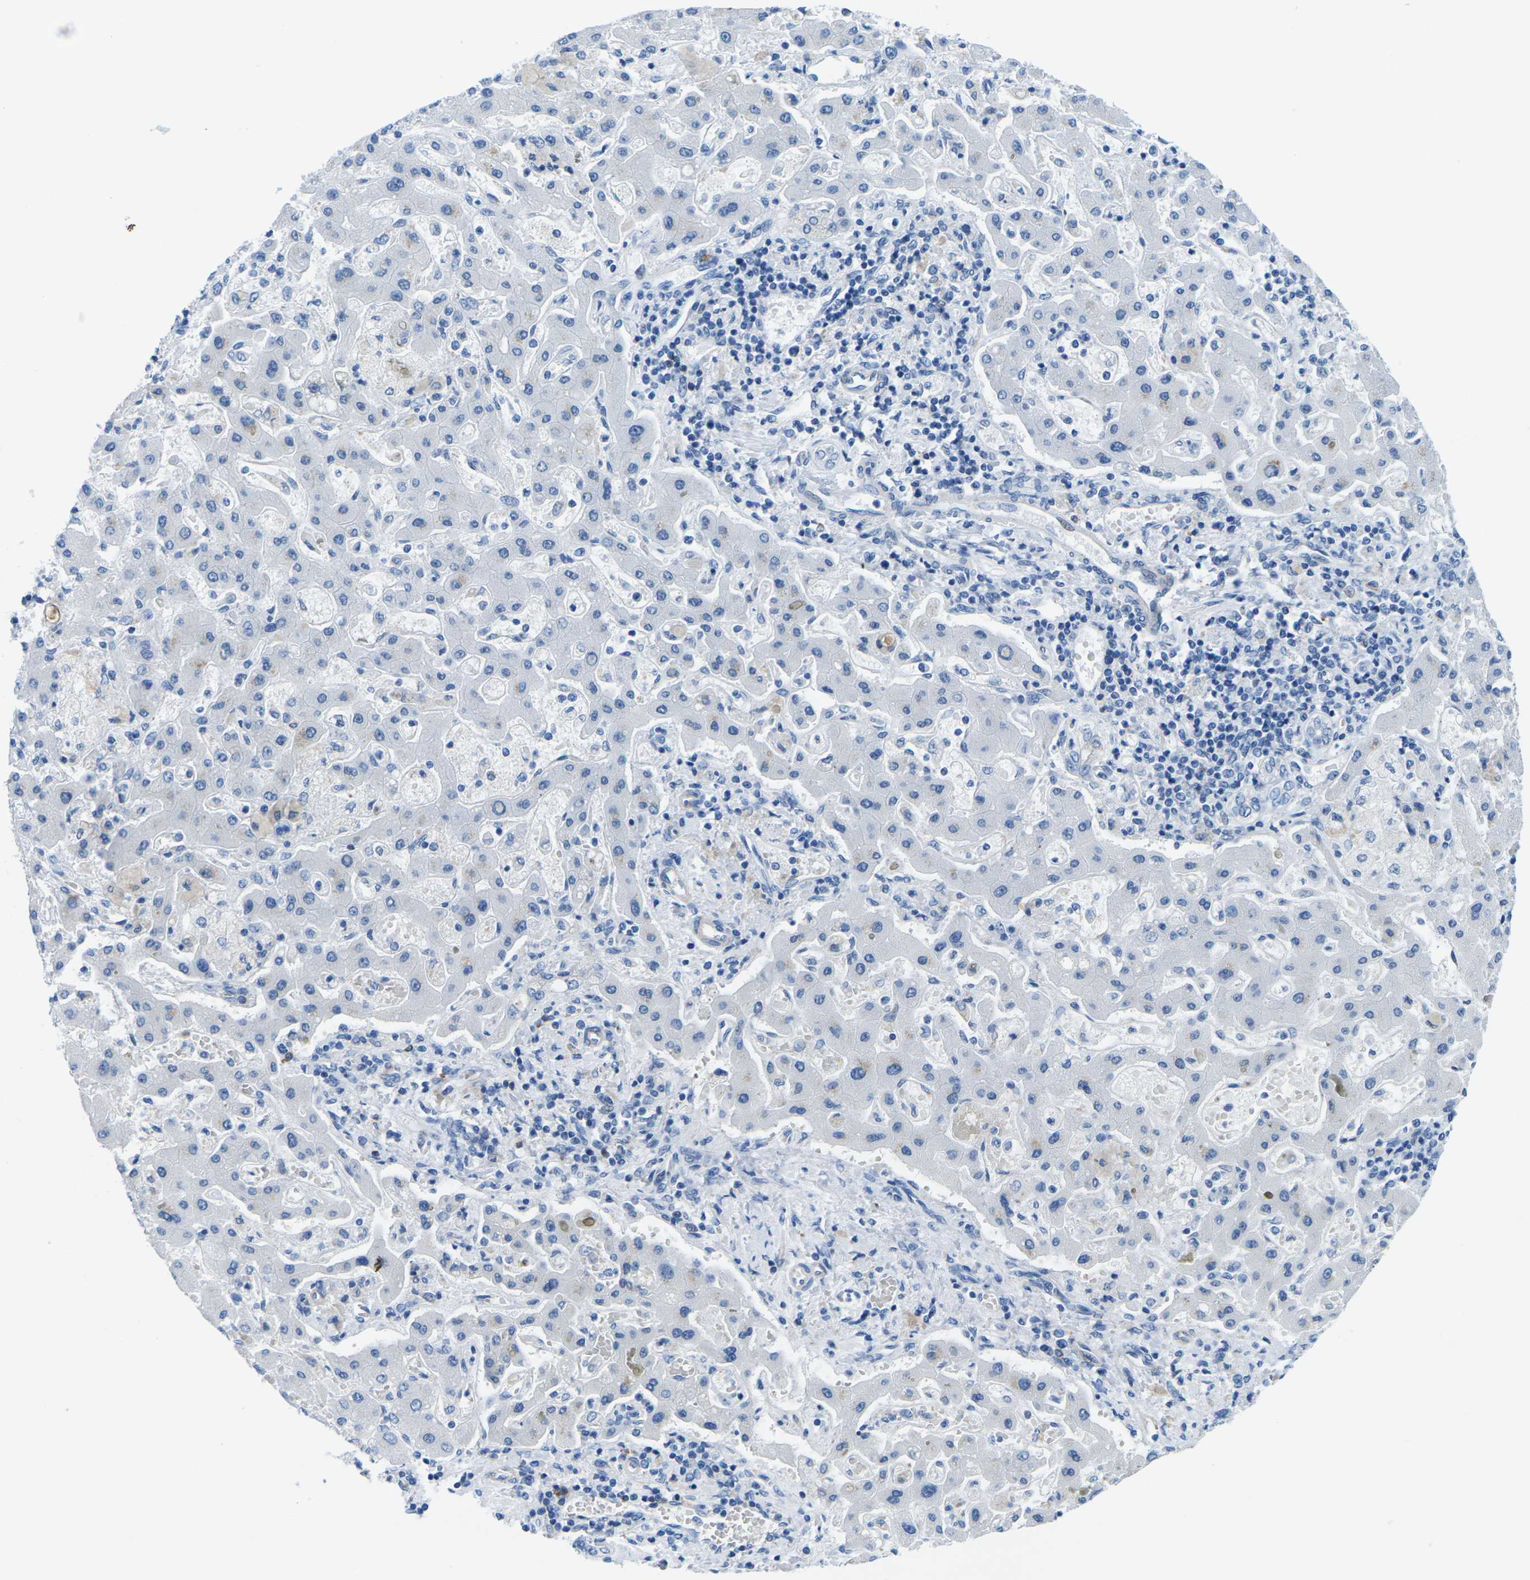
{"staining": {"intensity": "negative", "quantity": "none", "location": "none"}, "tissue": "liver cancer", "cell_type": "Tumor cells", "image_type": "cancer", "snomed": [{"axis": "morphology", "description": "Cholangiocarcinoma"}, {"axis": "topography", "description": "Liver"}], "caption": "The micrograph shows no staining of tumor cells in liver cancer.", "gene": "SYNGR2", "patient": {"sex": "male", "age": 50}}